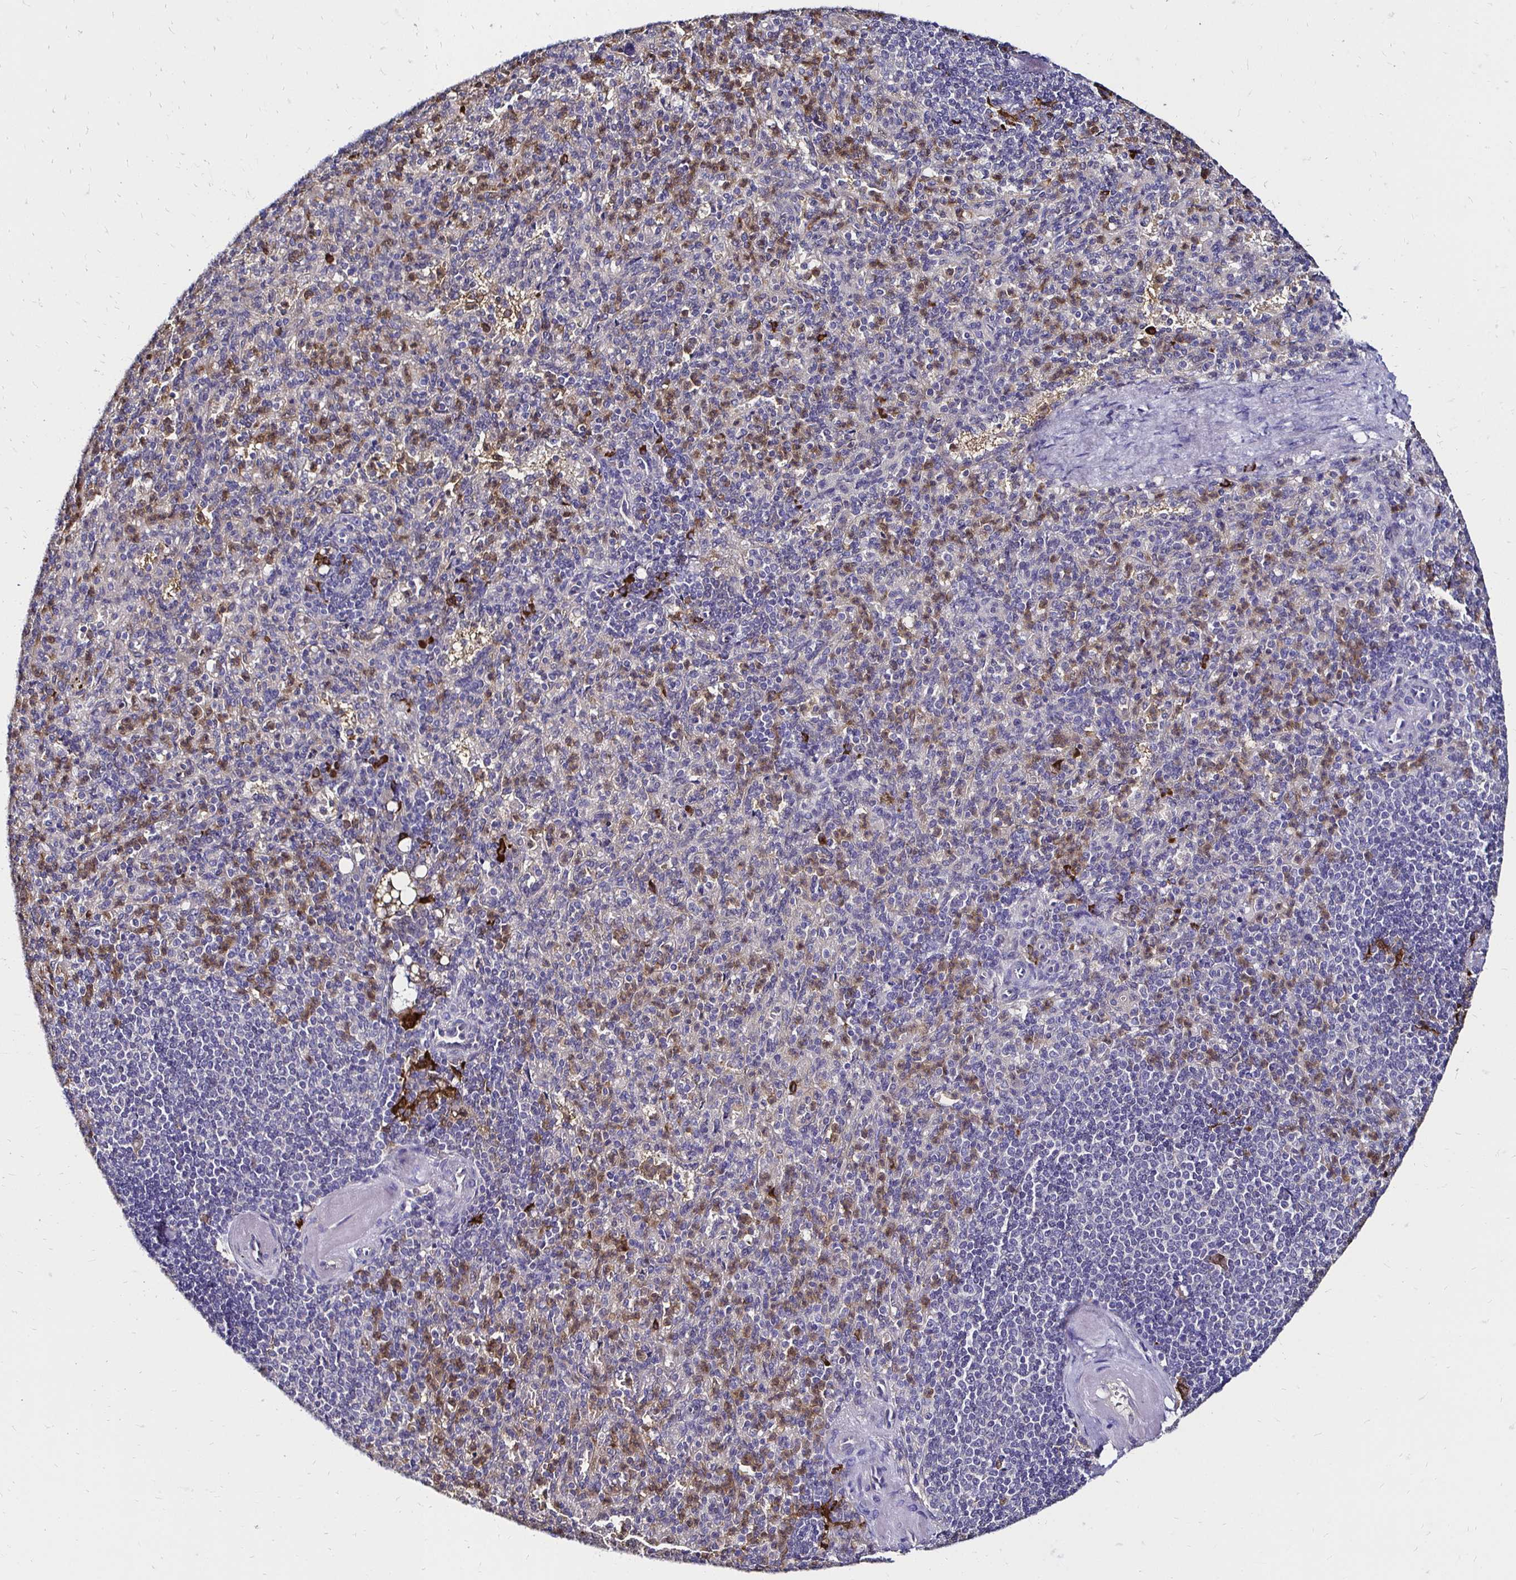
{"staining": {"intensity": "moderate", "quantity": "<25%", "location": "cytoplasmic/membranous"}, "tissue": "spleen", "cell_type": "Cells in red pulp", "image_type": "normal", "snomed": [{"axis": "morphology", "description": "Normal tissue, NOS"}, {"axis": "topography", "description": "Spleen"}], "caption": "Immunohistochemistry histopathology image of unremarkable spleen stained for a protein (brown), which exhibits low levels of moderate cytoplasmic/membranous positivity in about <25% of cells in red pulp.", "gene": "TXN", "patient": {"sex": "female", "age": 74}}